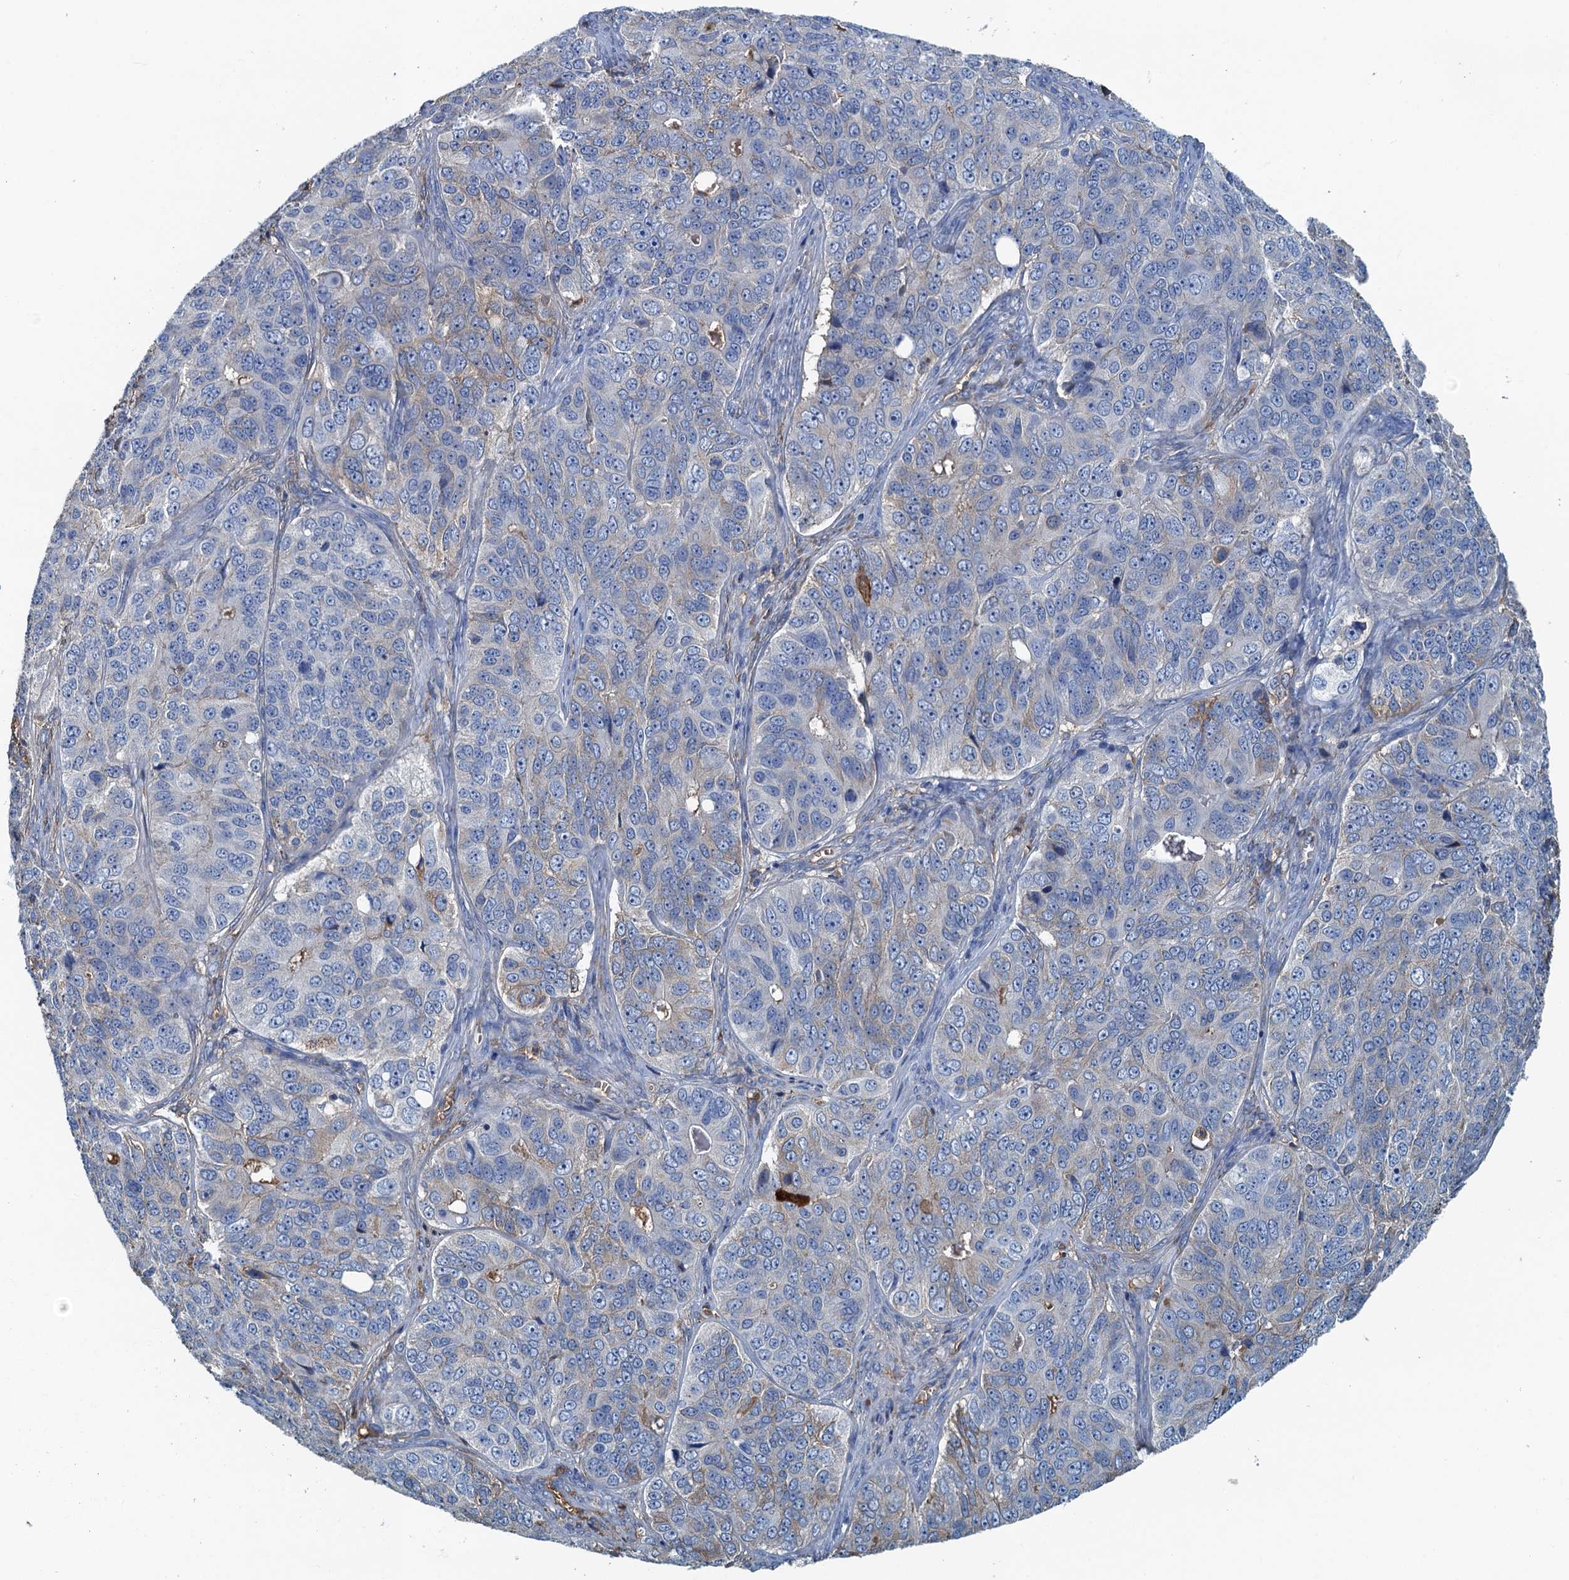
{"staining": {"intensity": "weak", "quantity": "<25%", "location": "cytoplasmic/membranous"}, "tissue": "ovarian cancer", "cell_type": "Tumor cells", "image_type": "cancer", "snomed": [{"axis": "morphology", "description": "Carcinoma, endometroid"}, {"axis": "topography", "description": "Ovary"}], "caption": "DAB immunohistochemical staining of ovarian cancer (endometroid carcinoma) reveals no significant staining in tumor cells.", "gene": "LSM14B", "patient": {"sex": "female", "age": 51}}